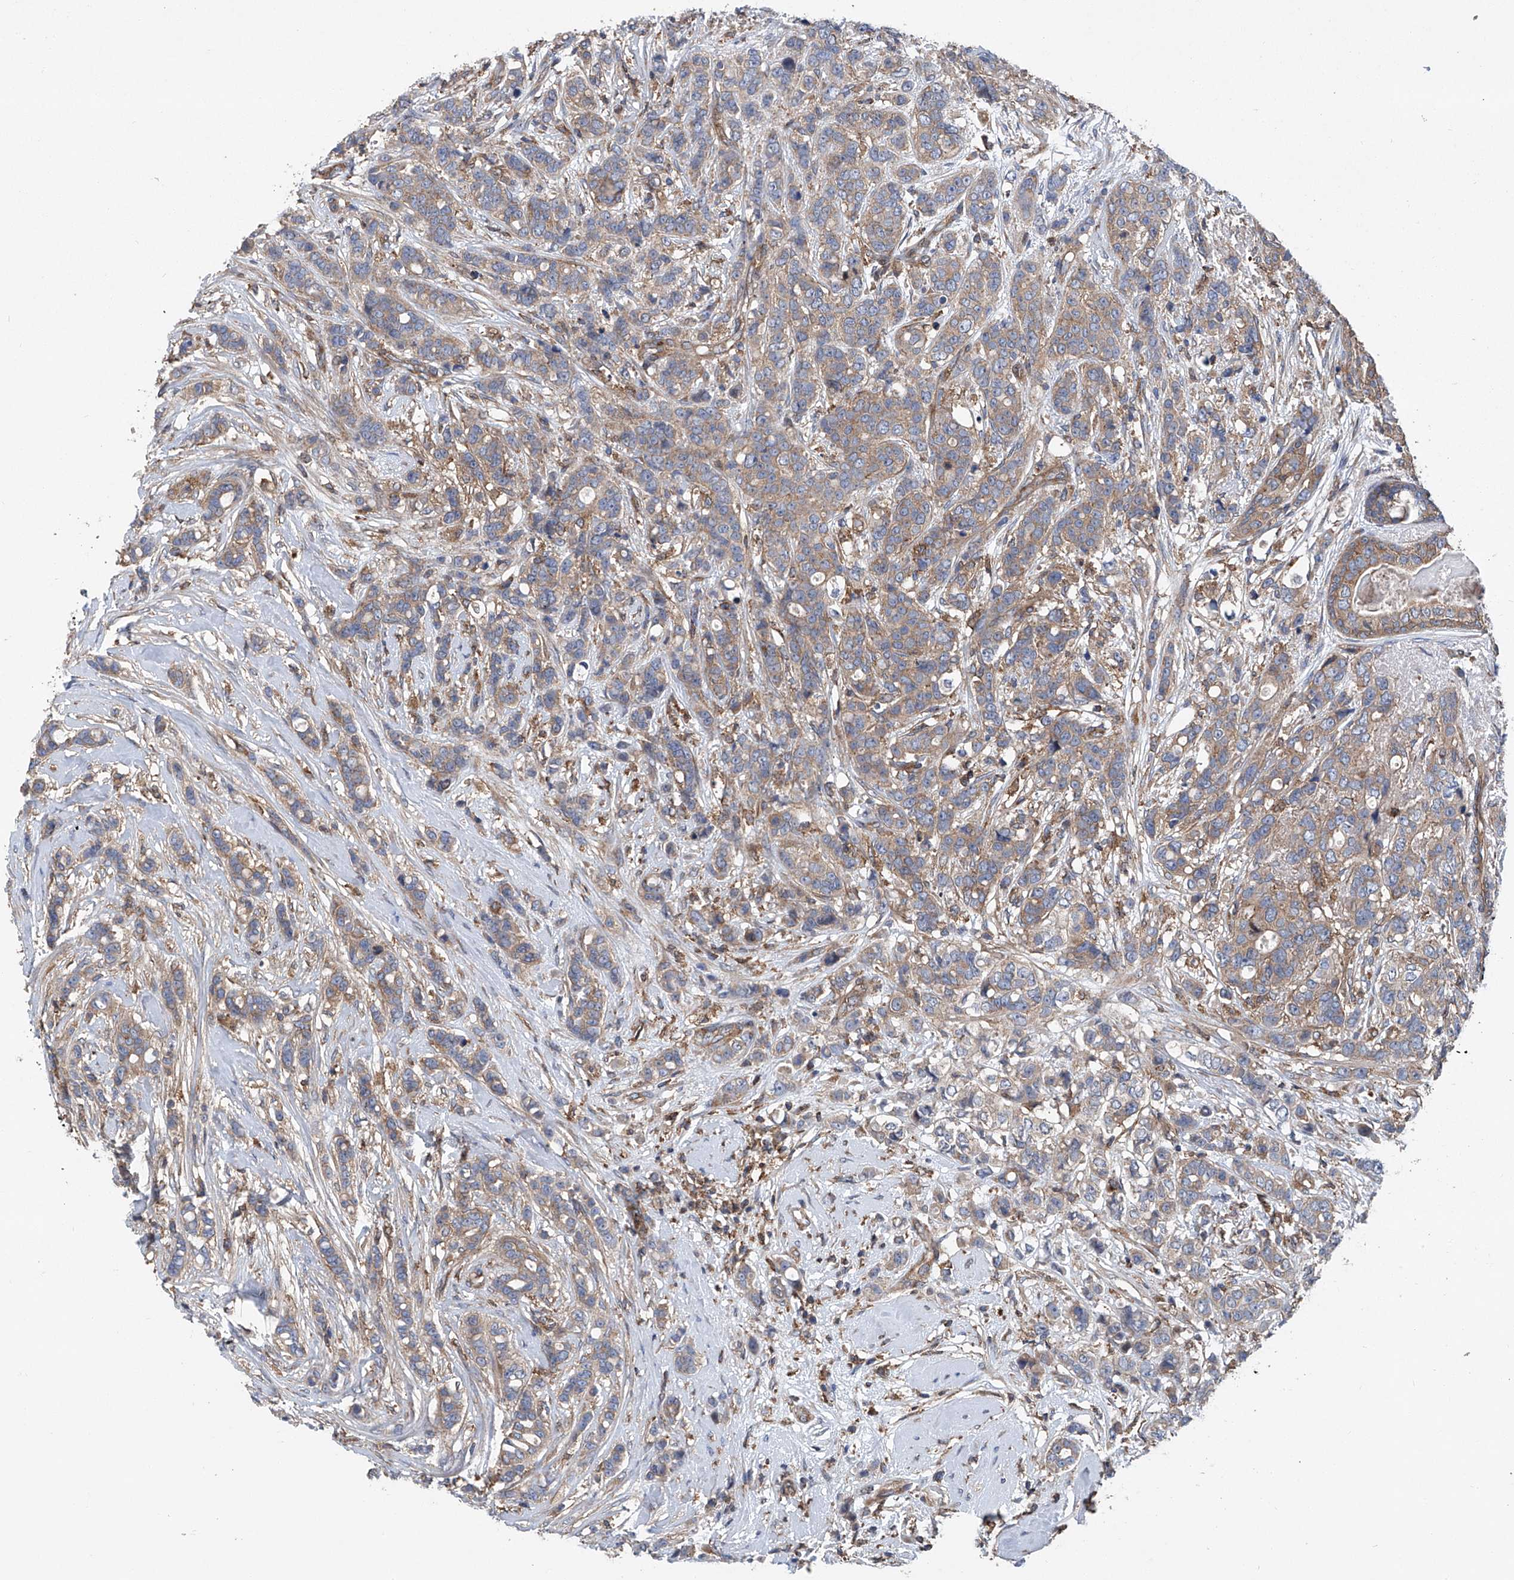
{"staining": {"intensity": "moderate", "quantity": "25%-75%", "location": "cytoplasmic/membranous"}, "tissue": "breast cancer", "cell_type": "Tumor cells", "image_type": "cancer", "snomed": [{"axis": "morphology", "description": "Lobular carcinoma"}, {"axis": "topography", "description": "Breast"}], "caption": "DAB immunohistochemical staining of human breast lobular carcinoma exhibits moderate cytoplasmic/membranous protein expression in about 25%-75% of tumor cells. The protein of interest is shown in brown color, while the nuclei are stained blue.", "gene": "SMAP1", "patient": {"sex": "female", "age": 51}}